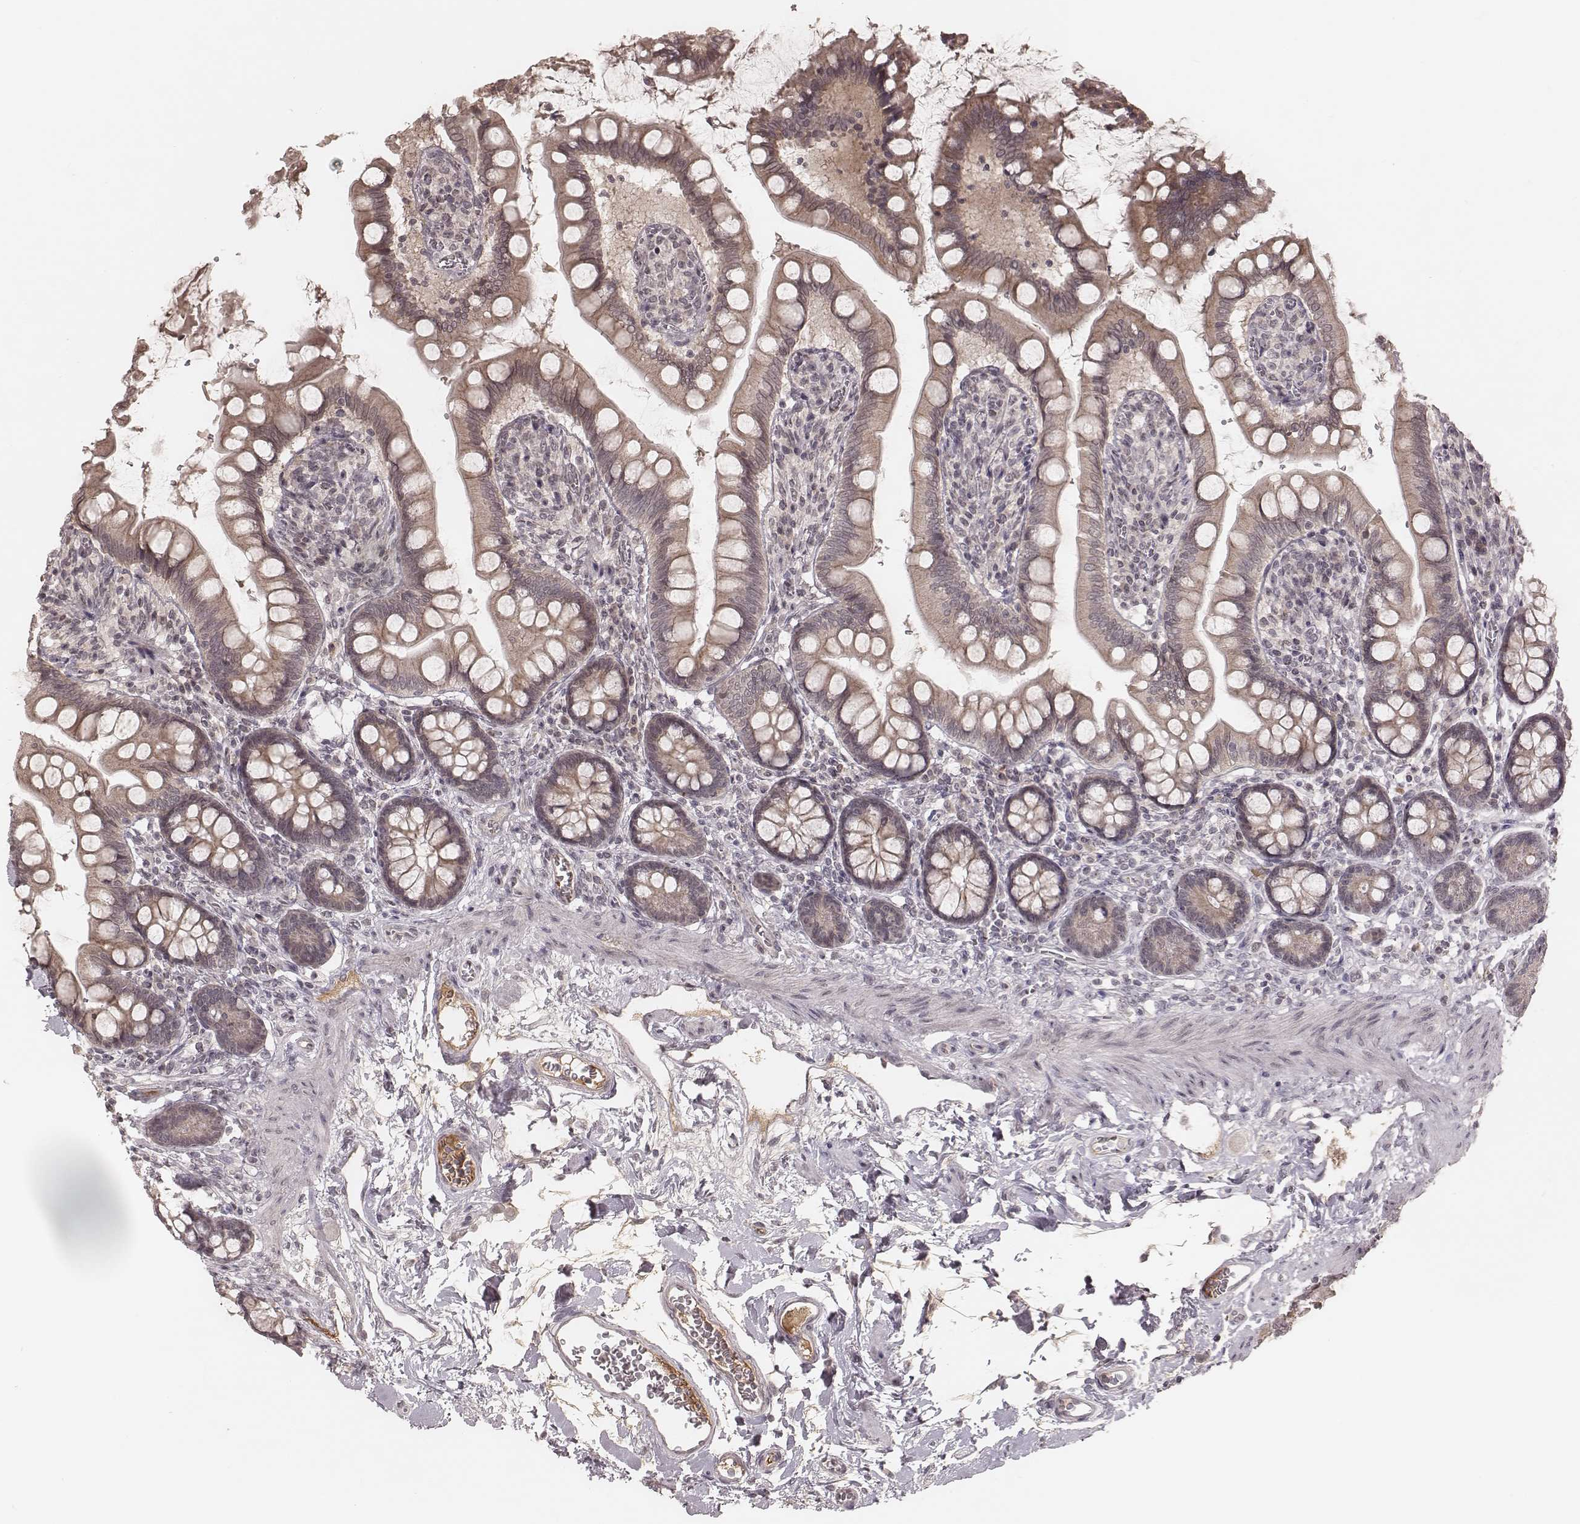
{"staining": {"intensity": "weak", "quantity": "25%-75%", "location": "cytoplasmic/membranous"}, "tissue": "small intestine", "cell_type": "Glandular cells", "image_type": "normal", "snomed": [{"axis": "morphology", "description": "Normal tissue, NOS"}, {"axis": "topography", "description": "Small intestine"}], "caption": "Protein staining of unremarkable small intestine exhibits weak cytoplasmic/membranous positivity in about 25%-75% of glandular cells.", "gene": "IL5", "patient": {"sex": "female", "age": 56}}